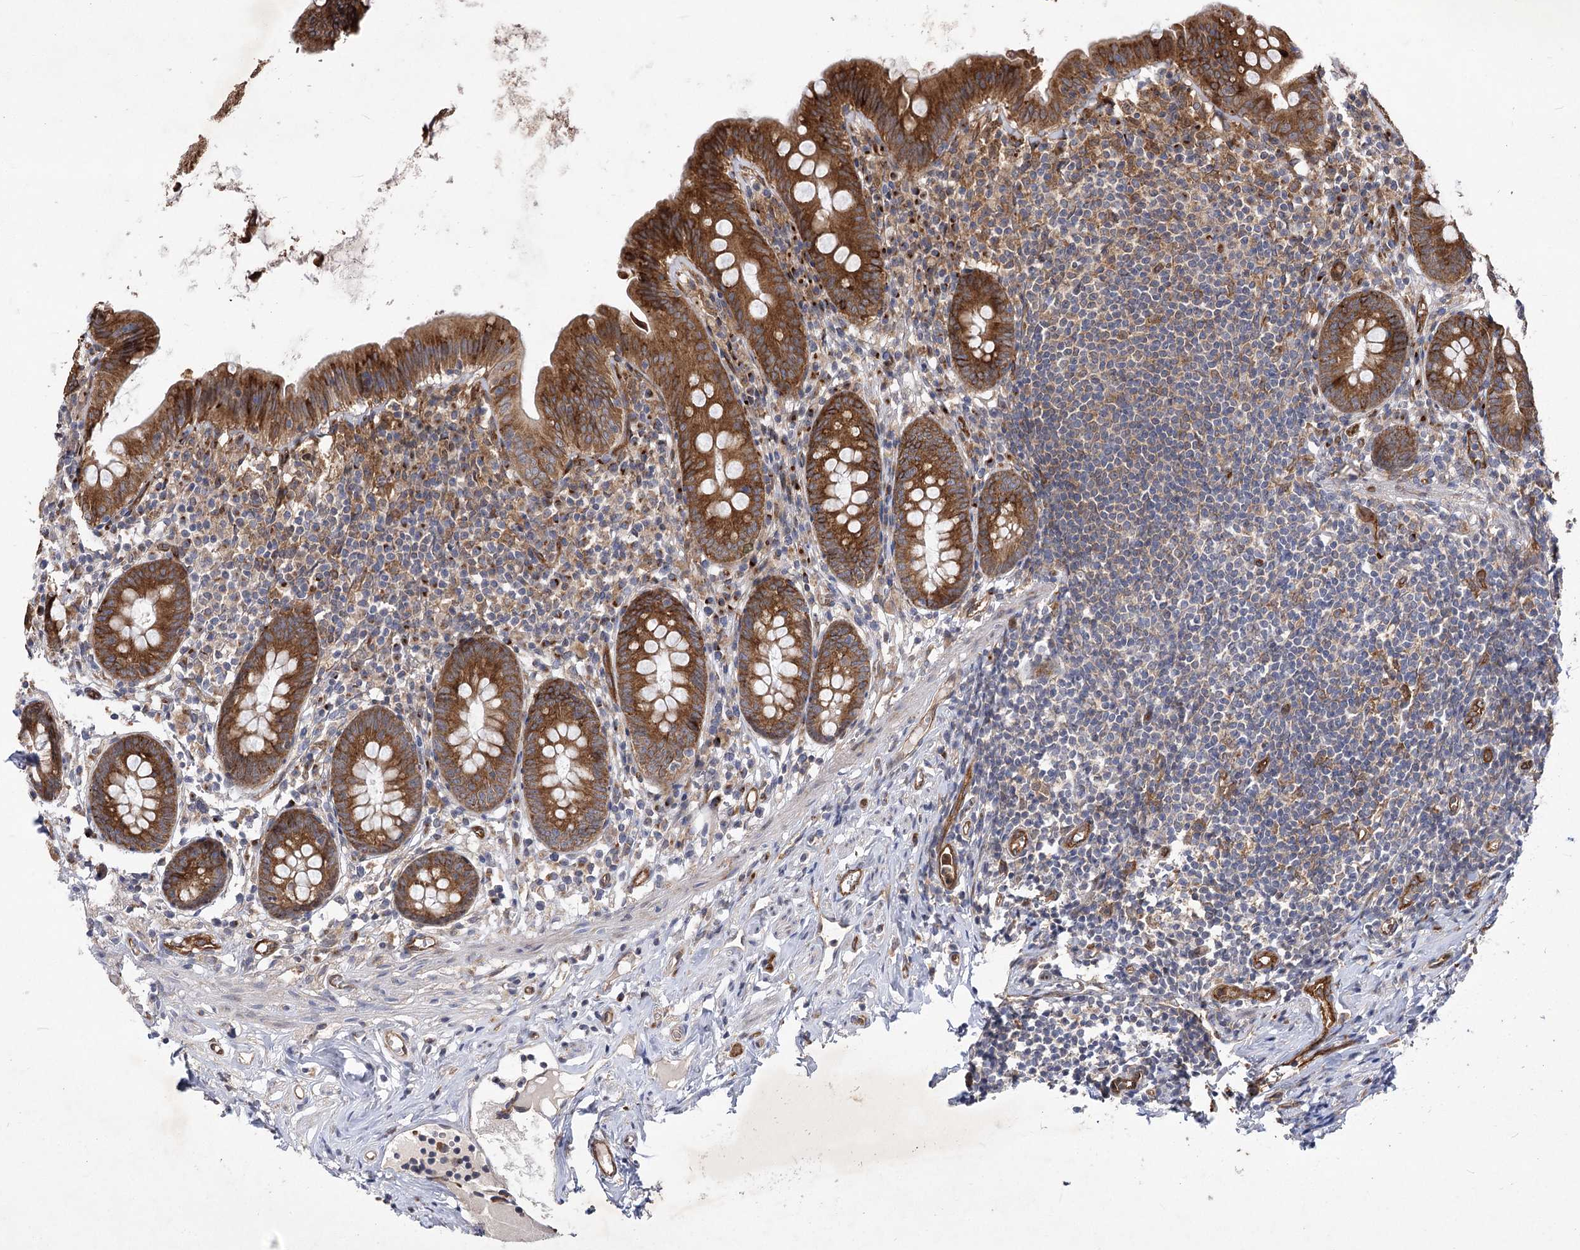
{"staining": {"intensity": "moderate", "quantity": ">75%", "location": "cytoplasmic/membranous"}, "tissue": "appendix", "cell_type": "Glandular cells", "image_type": "normal", "snomed": [{"axis": "morphology", "description": "Normal tissue, NOS"}, {"axis": "topography", "description": "Appendix"}], "caption": "This image displays immunohistochemistry (IHC) staining of unremarkable appendix, with medium moderate cytoplasmic/membranous positivity in about >75% of glandular cells.", "gene": "ARHGAP31", "patient": {"sex": "male", "age": 52}}